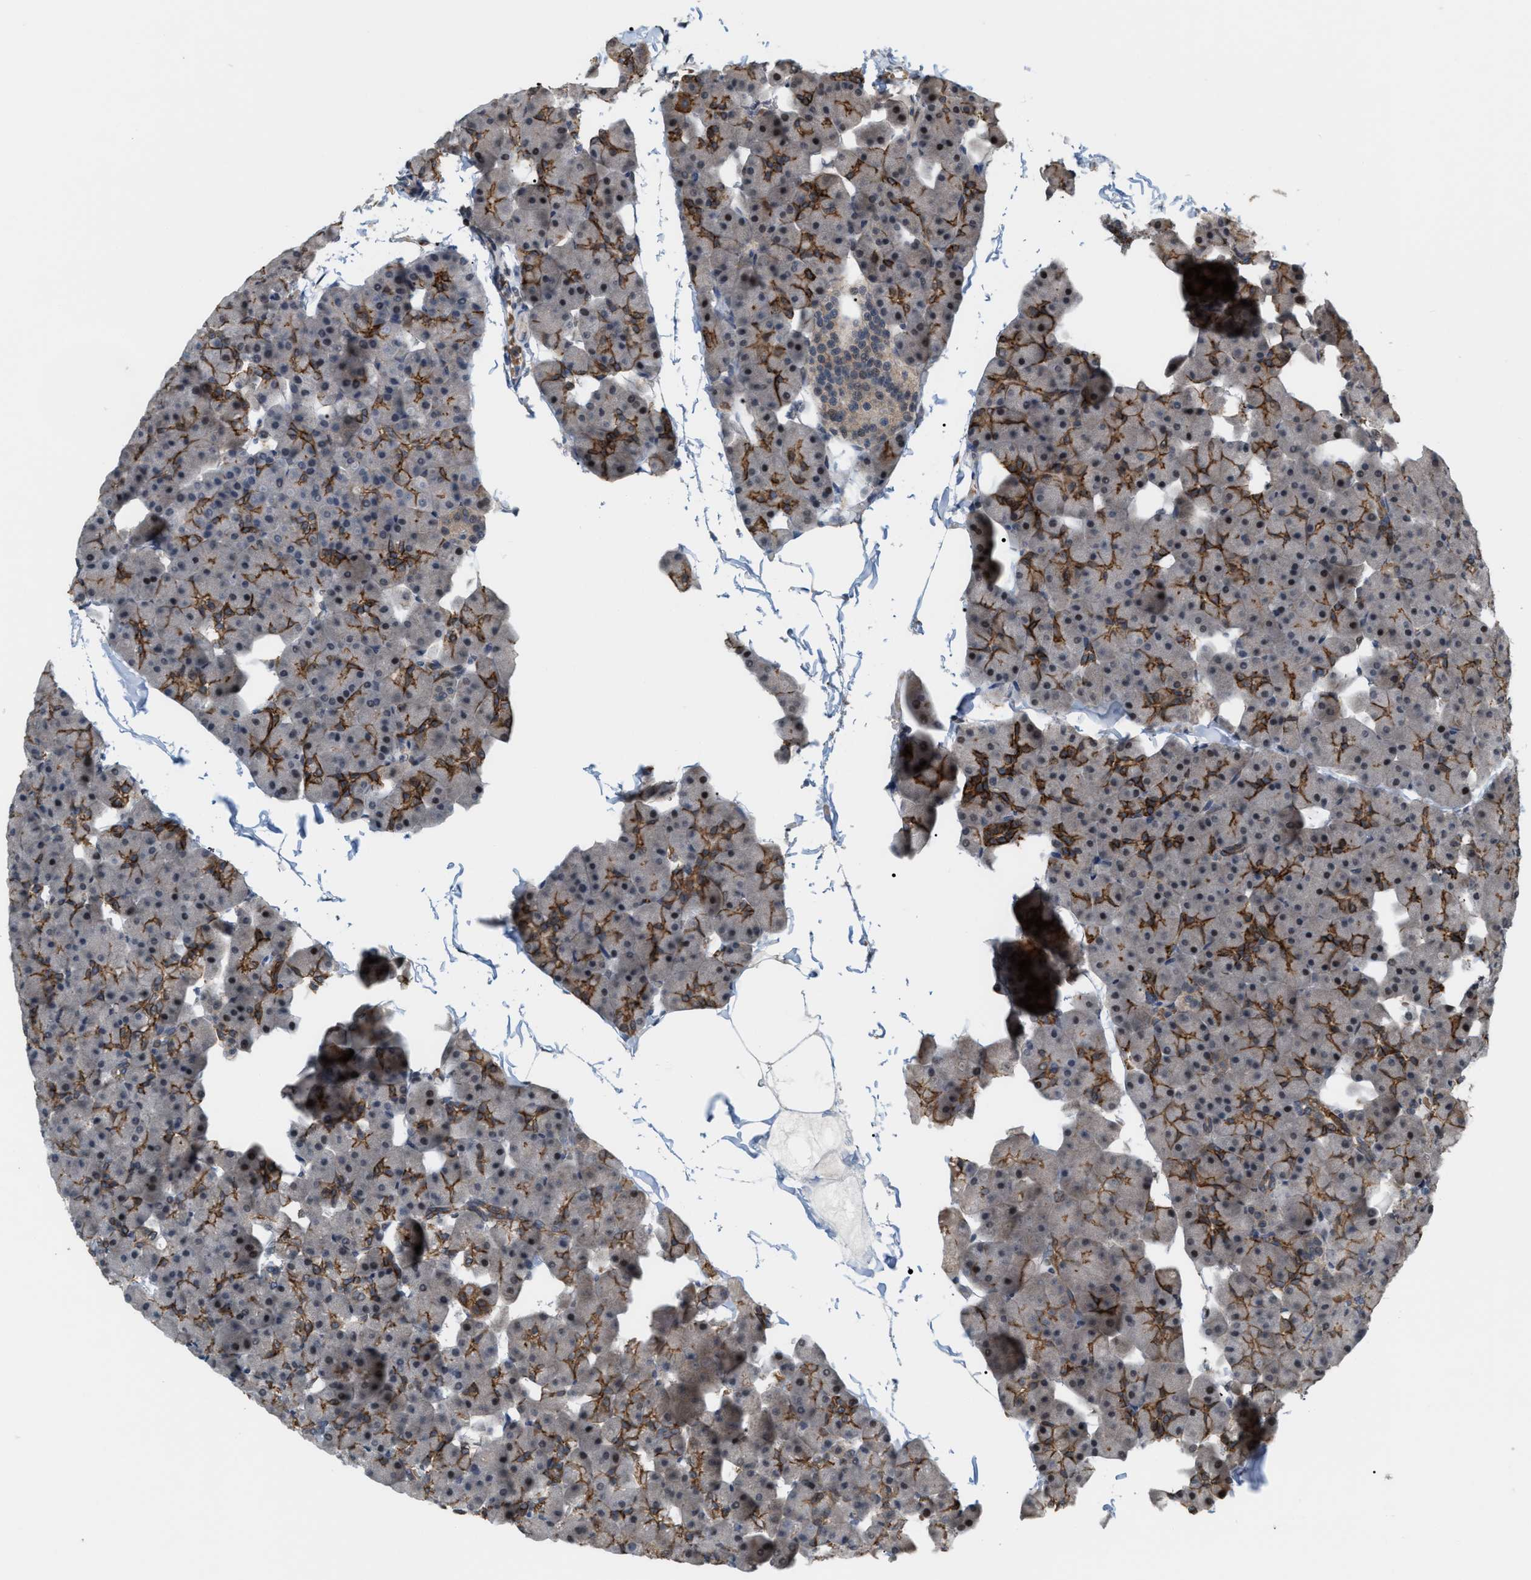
{"staining": {"intensity": "moderate", "quantity": "25%-75%", "location": "cytoplasmic/membranous"}, "tissue": "pancreas", "cell_type": "Exocrine glandular cells", "image_type": "normal", "snomed": [{"axis": "morphology", "description": "Normal tissue, NOS"}, {"axis": "topography", "description": "Pancreas"}], "caption": "Pancreas stained for a protein demonstrates moderate cytoplasmic/membranous positivity in exocrine glandular cells. (DAB IHC with brightfield microscopy, high magnification).", "gene": "RFFL", "patient": {"sex": "male", "age": 35}}